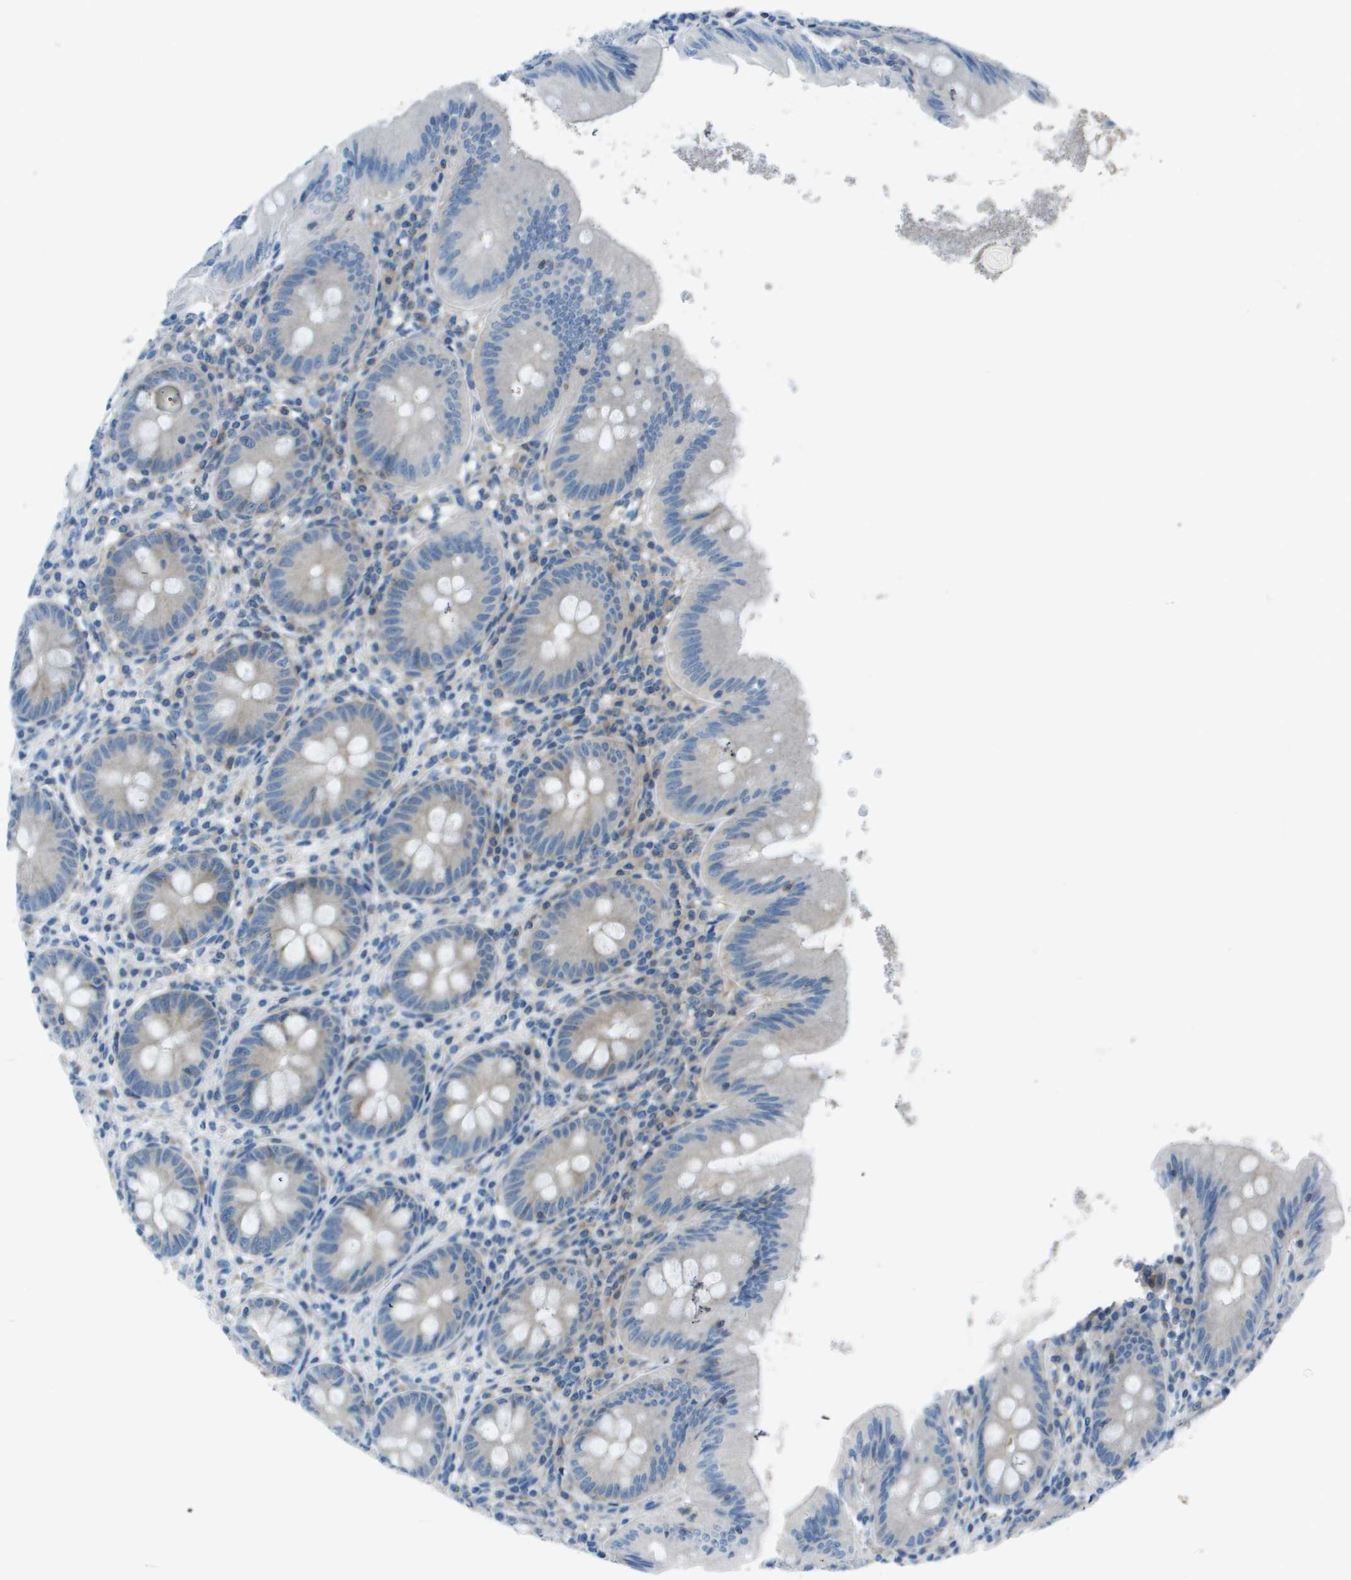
{"staining": {"intensity": "moderate", "quantity": "<25%", "location": "cytoplasmic/membranous"}, "tissue": "appendix", "cell_type": "Glandular cells", "image_type": "normal", "snomed": [{"axis": "morphology", "description": "Normal tissue, NOS"}, {"axis": "topography", "description": "Appendix"}], "caption": "Immunohistochemistry image of benign appendix: appendix stained using immunohistochemistry displays low levels of moderate protein expression localized specifically in the cytoplasmic/membranous of glandular cells, appearing as a cytoplasmic/membranous brown color.", "gene": "STIP1", "patient": {"sex": "male", "age": 56}}